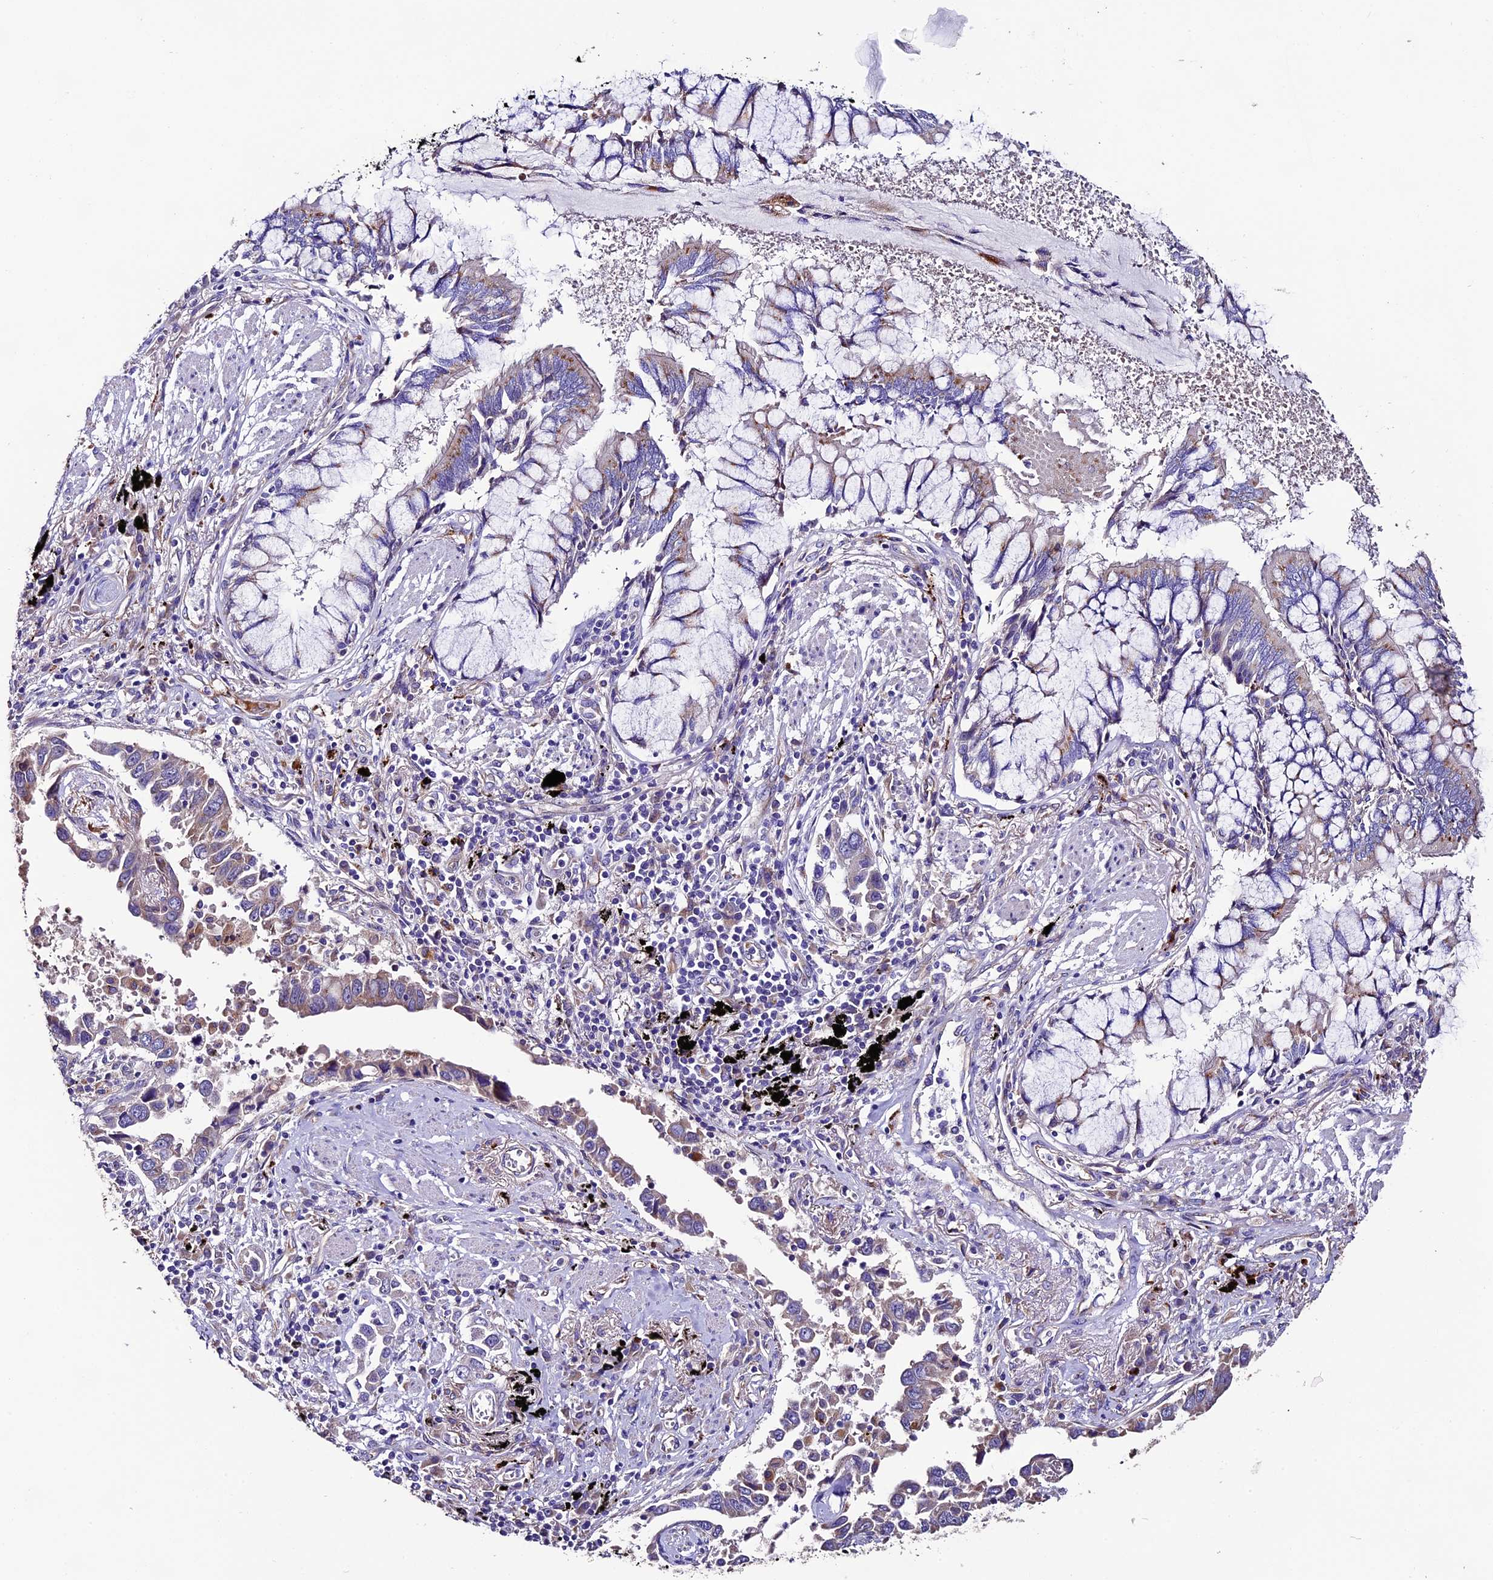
{"staining": {"intensity": "weak", "quantity": "<25%", "location": "cytoplasmic/membranous"}, "tissue": "lung cancer", "cell_type": "Tumor cells", "image_type": "cancer", "snomed": [{"axis": "morphology", "description": "Adenocarcinoma, NOS"}, {"axis": "topography", "description": "Lung"}], "caption": "The histopathology image displays no staining of tumor cells in lung cancer. (Brightfield microscopy of DAB (3,3'-diaminobenzidine) IHC at high magnification).", "gene": "CLN5", "patient": {"sex": "male", "age": 67}}